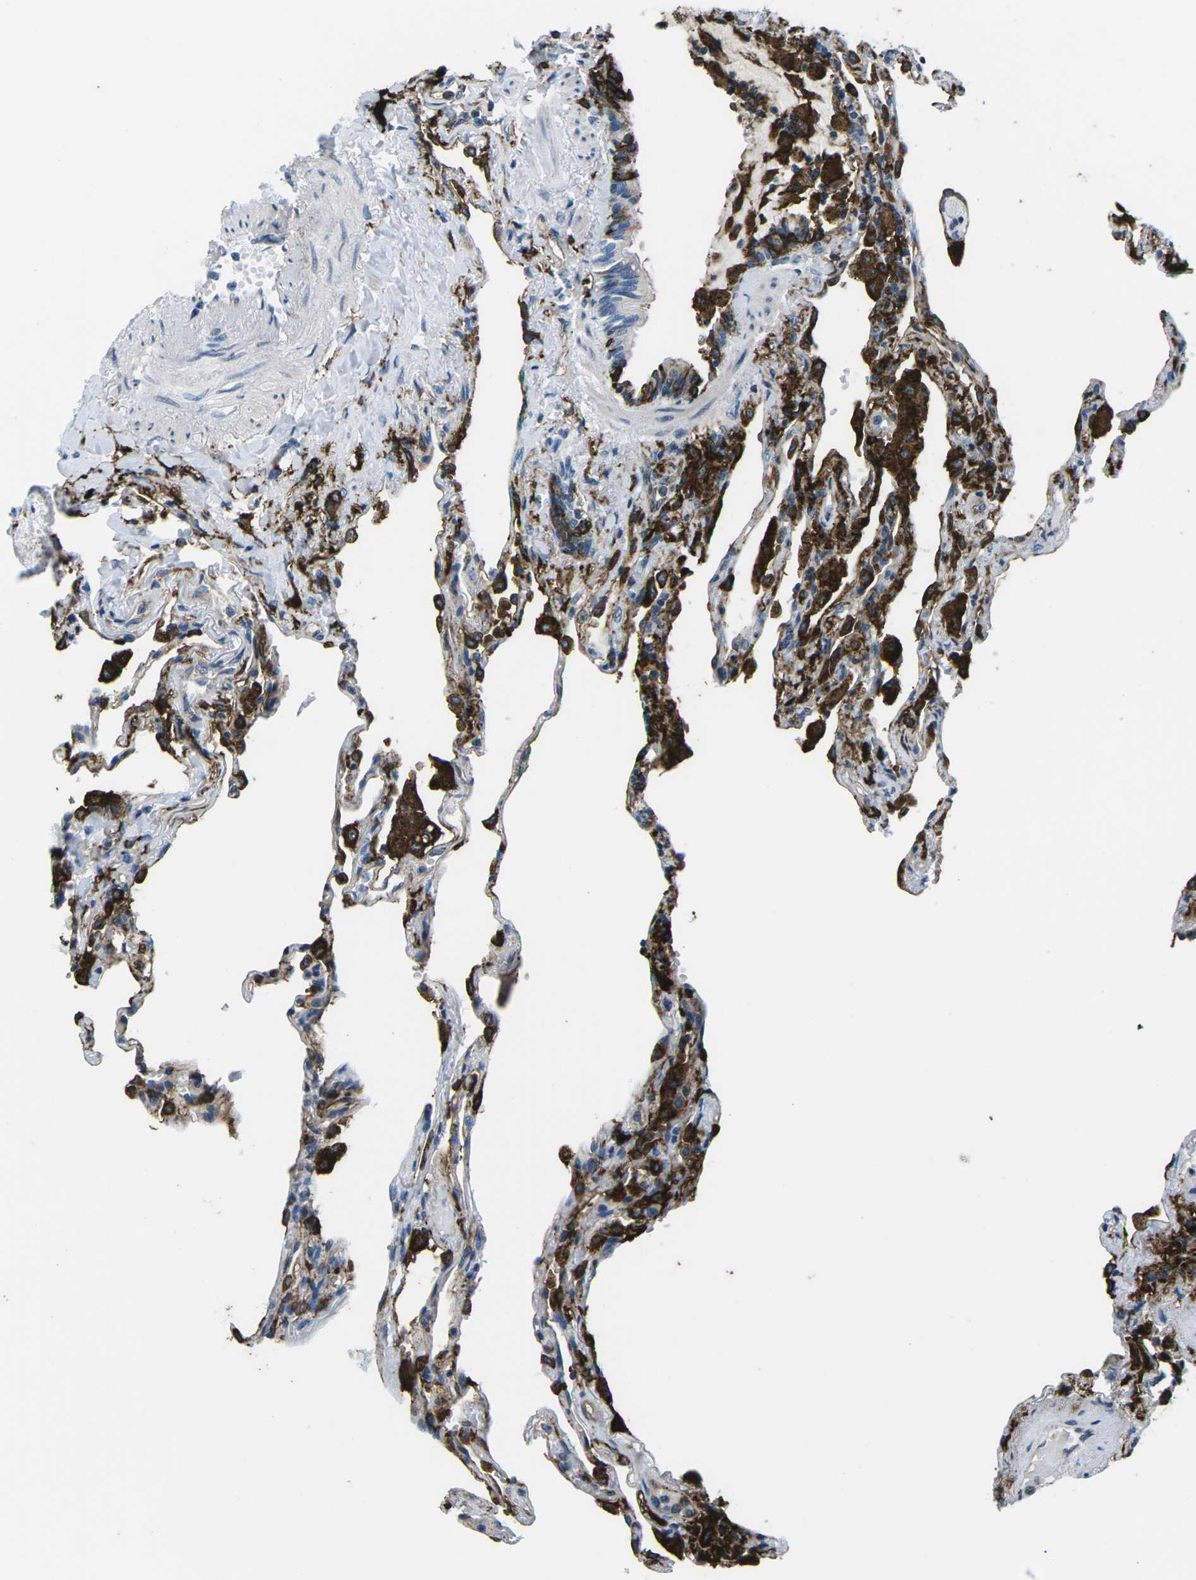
{"staining": {"intensity": "moderate", "quantity": "25%-75%", "location": "cytoplasmic/membranous"}, "tissue": "lung", "cell_type": "Alveolar cells", "image_type": "normal", "snomed": [{"axis": "morphology", "description": "Normal tissue, NOS"}, {"axis": "topography", "description": "Lung"}], "caption": "High-magnification brightfield microscopy of benign lung stained with DAB (3,3'-diaminobenzidine) (brown) and counterstained with hematoxylin (blue). alveolar cells exhibit moderate cytoplasmic/membranous staining is seen in about25%-75% of cells. (DAB (3,3'-diaminobenzidine) = brown stain, brightfield microscopy at high magnification).", "gene": "PTPN1", "patient": {"sex": "male", "age": 59}}